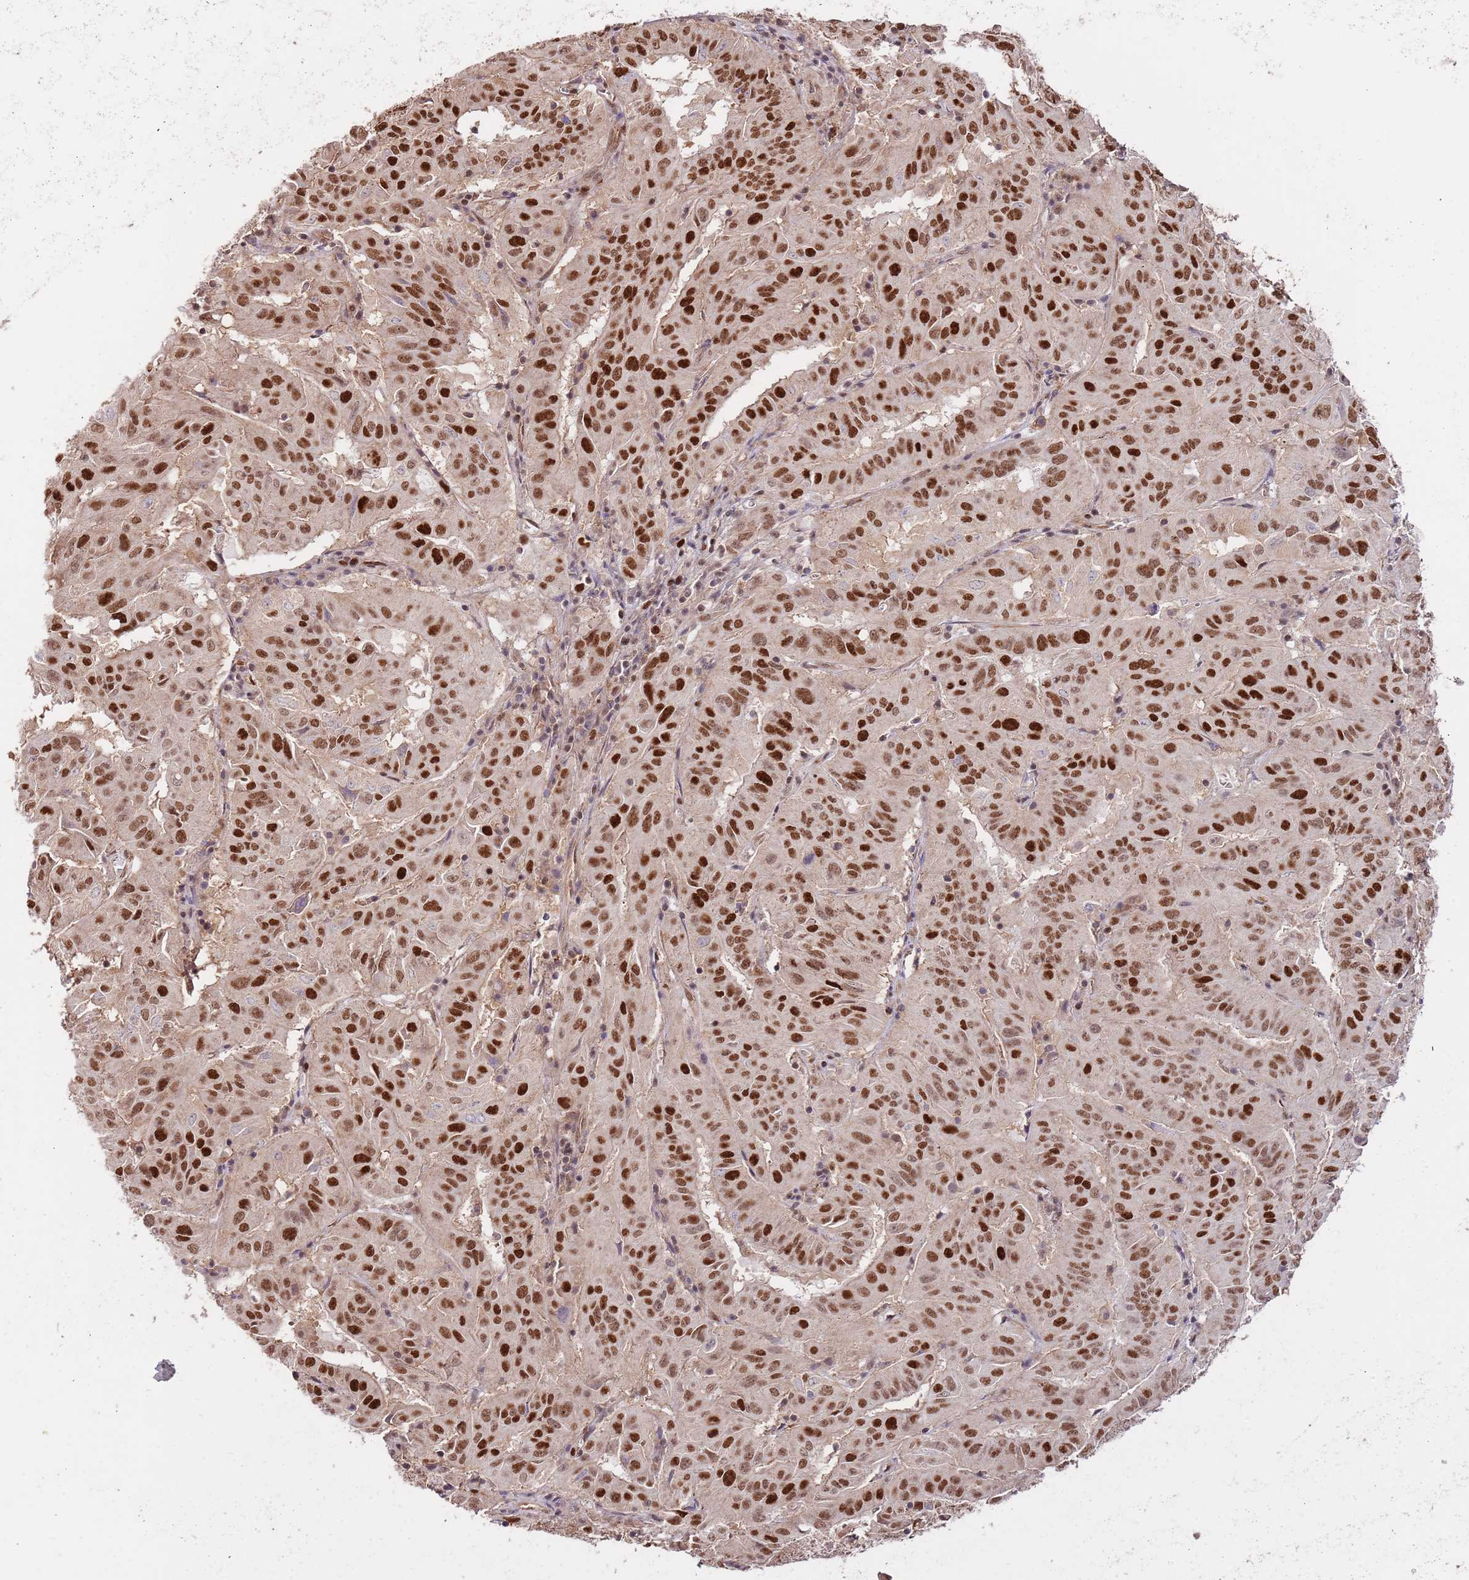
{"staining": {"intensity": "strong", "quantity": ">75%", "location": "nuclear"}, "tissue": "pancreatic cancer", "cell_type": "Tumor cells", "image_type": "cancer", "snomed": [{"axis": "morphology", "description": "Adenocarcinoma, NOS"}, {"axis": "topography", "description": "Pancreas"}], "caption": "Immunohistochemical staining of pancreatic adenocarcinoma exhibits strong nuclear protein expression in about >75% of tumor cells.", "gene": "RIF1", "patient": {"sex": "male", "age": 63}}